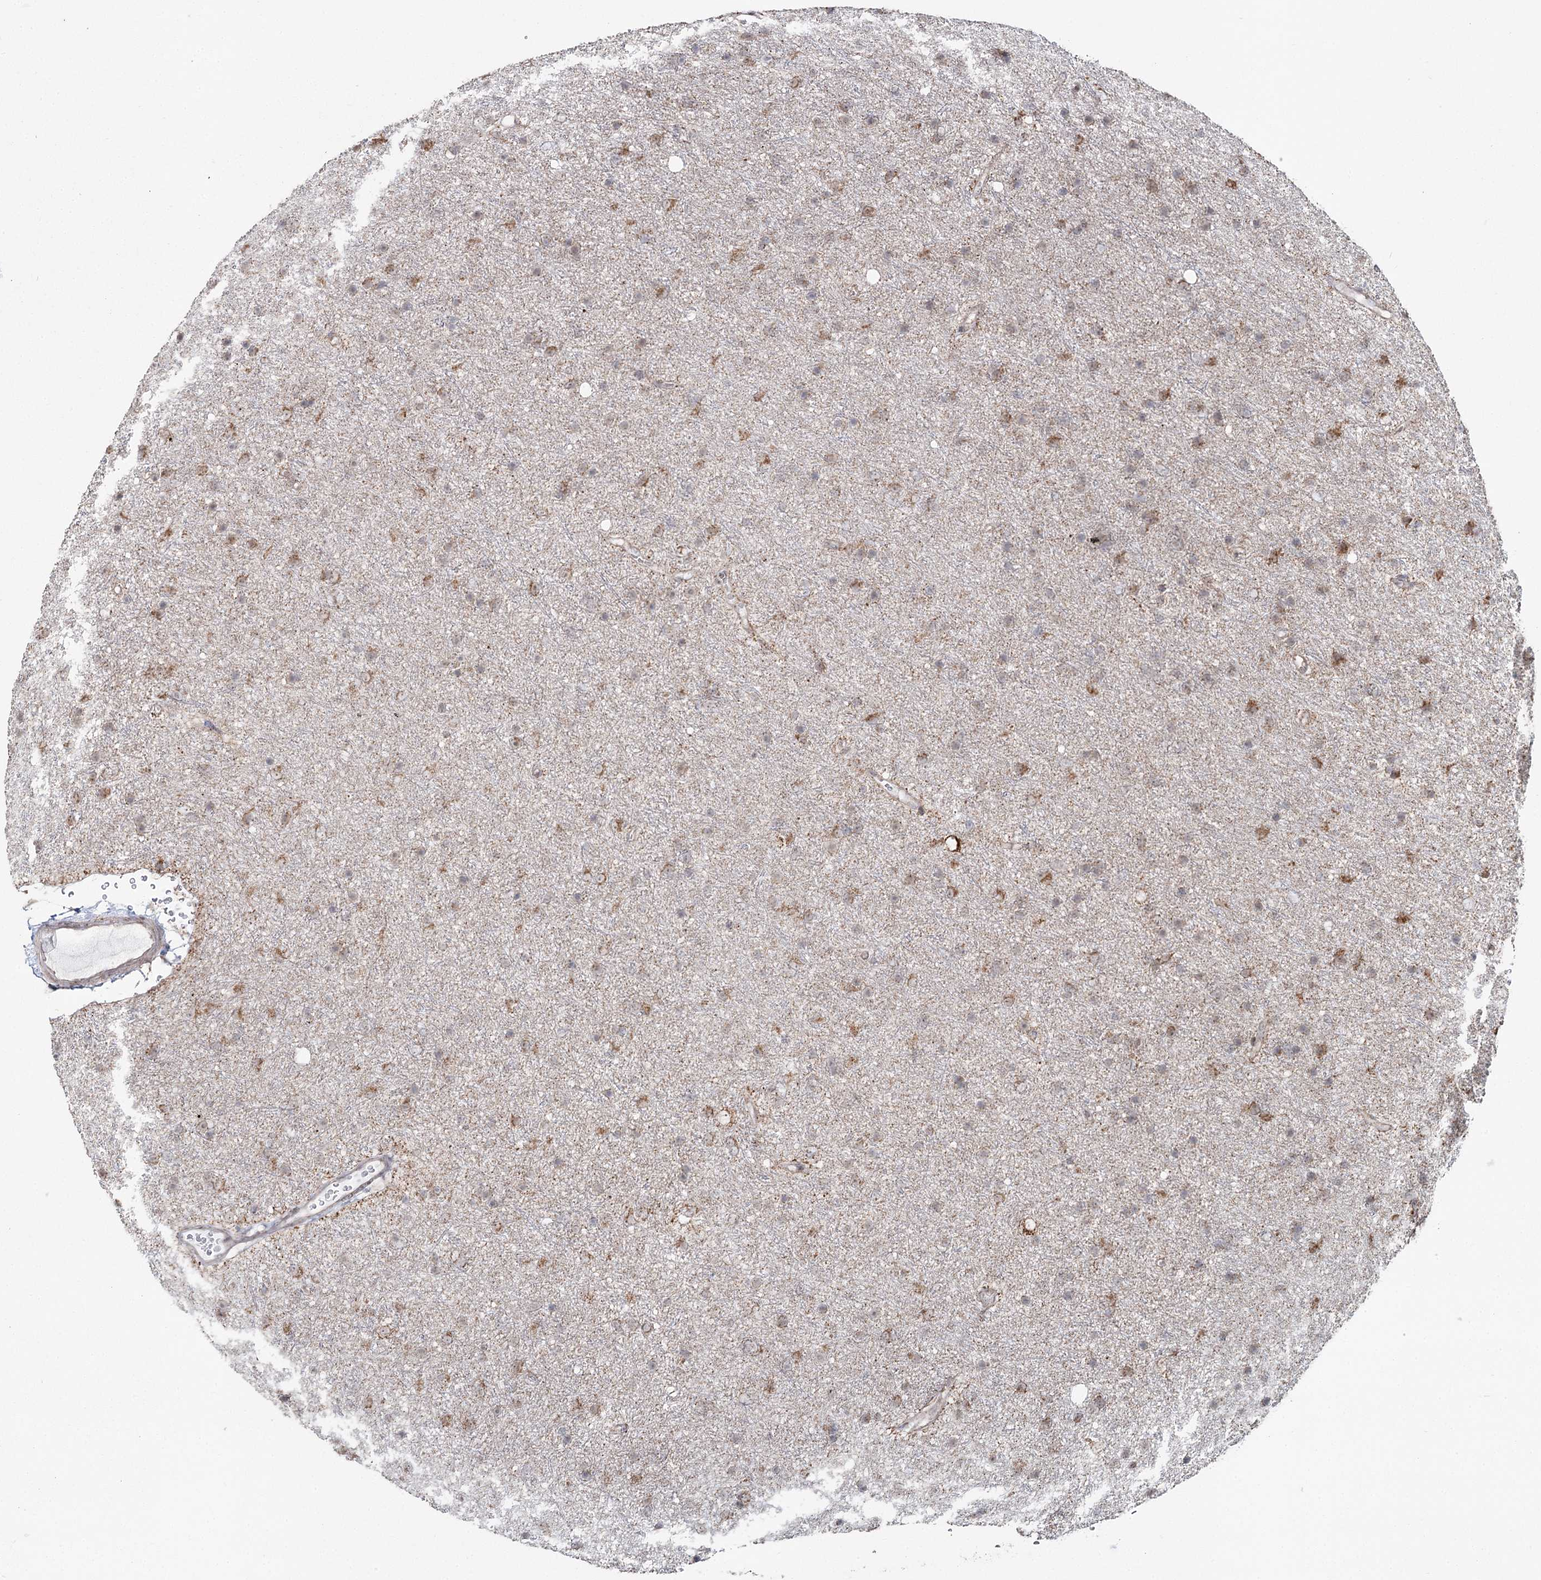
{"staining": {"intensity": "weak", "quantity": "25%-75%", "location": "cytoplasmic/membranous"}, "tissue": "glioma", "cell_type": "Tumor cells", "image_type": "cancer", "snomed": [{"axis": "morphology", "description": "Glioma, malignant, Low grade"}, {"axis": "topography", "description": "Cerebral cortex"}], "caption": "Protein expression analysis of human malignant glioma (low-grade) reveals weak cytoplasmic/membranous positivity in about 25%-75% of tumor cells.", "gene": "PDHX", "patient": {"sex": "female", "age": 39}}